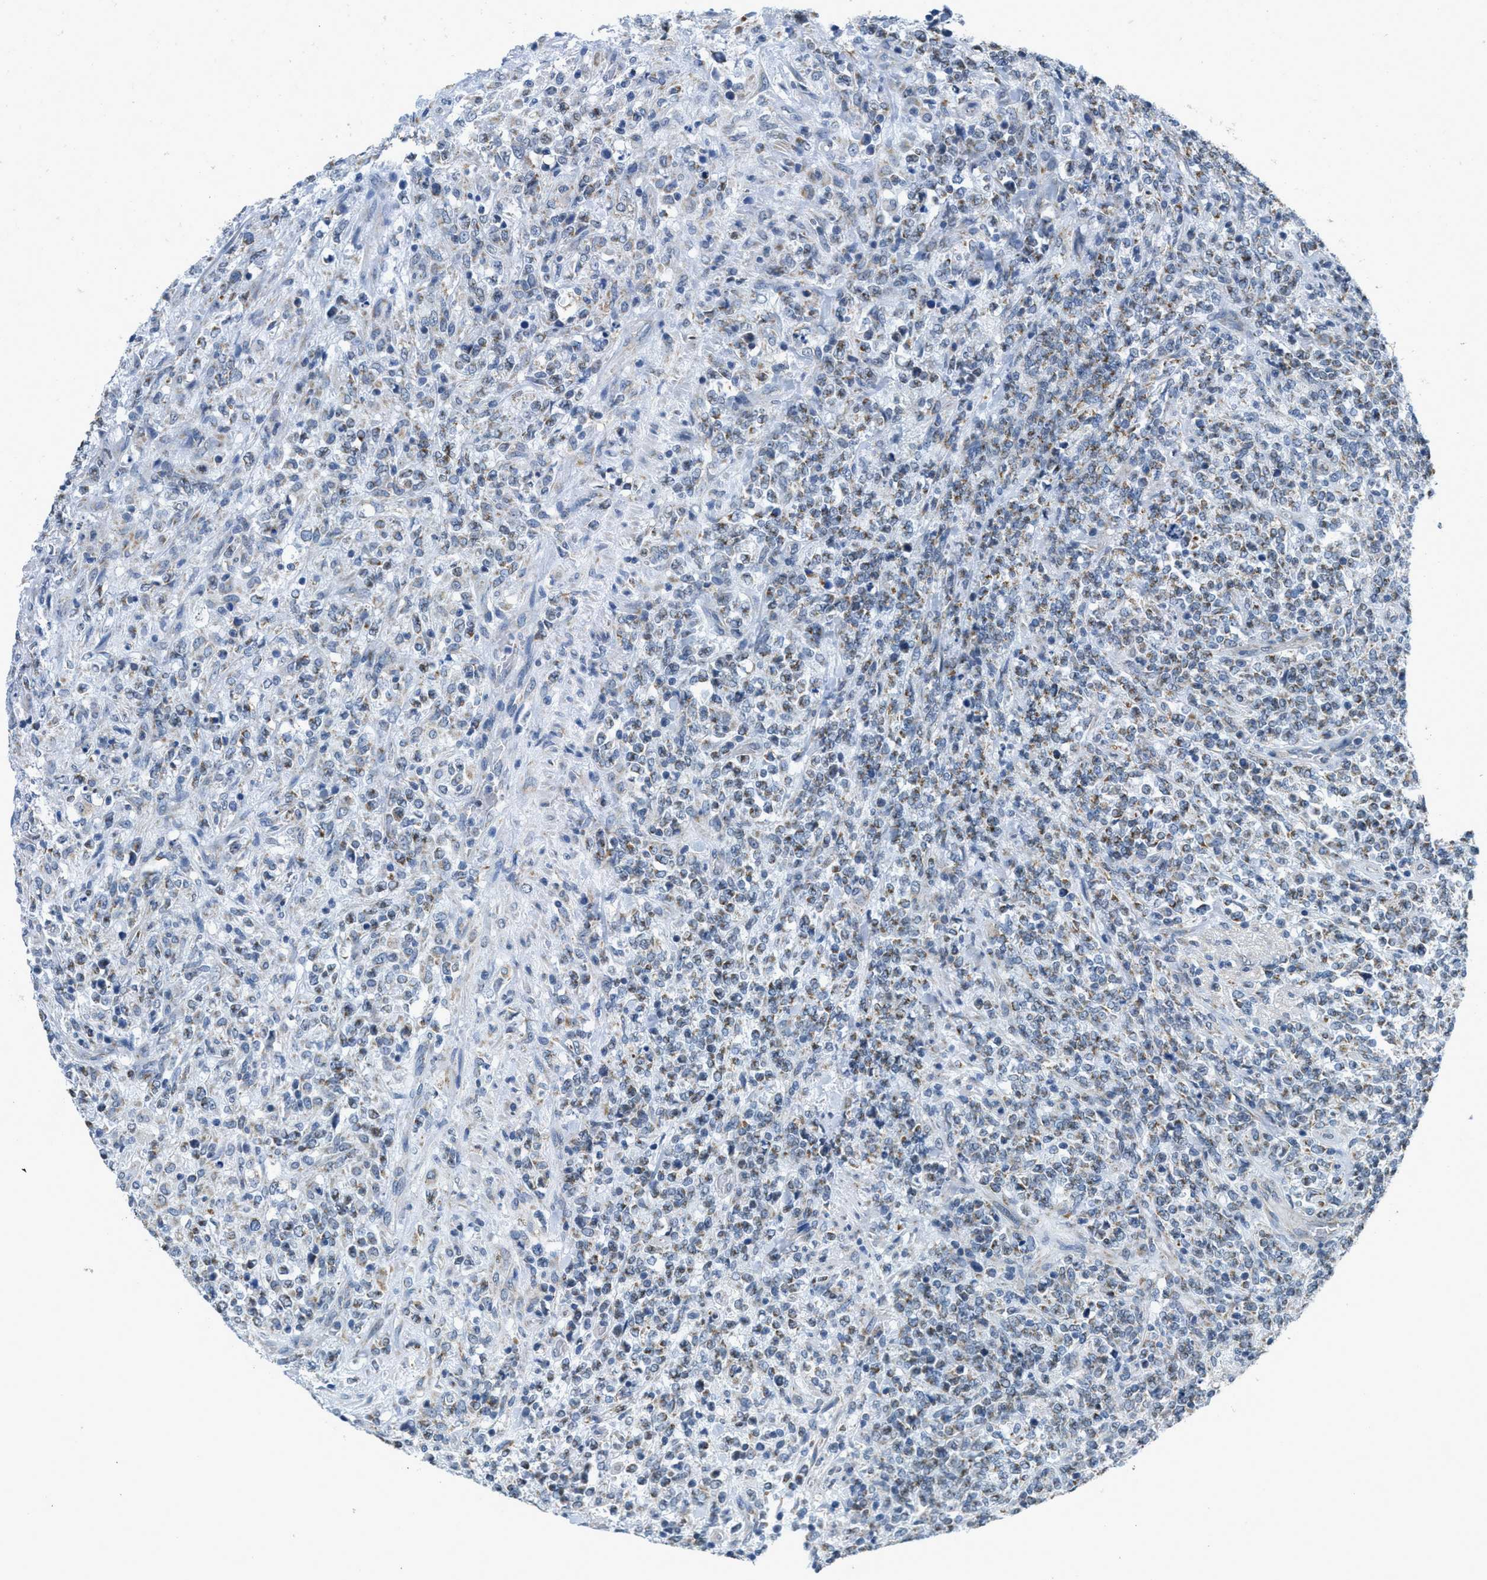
{"staining": {"intensity": "moderate", "quantity": "25%-75%", "location": "cytoplasmic/membranous"}, "tissue": "lymphoma", "cell_type": "Tumor cells", "image_type": "cancer", "snomed": [{"axis": "morphology", "description": "Malignant lymphoma, non-Hodgkin's type, High grade"}, {"axis": "topography", "description": "Soft tissue"}], "caption": "Immunohistochemistry (IHC) of human lymphoma shows medium levels of moderate cytoplasmic/membranous expression in about 25%-75% of tumor cells.", "gene": "TOMM70", "patient": {"sex": "male", "age": 18}}